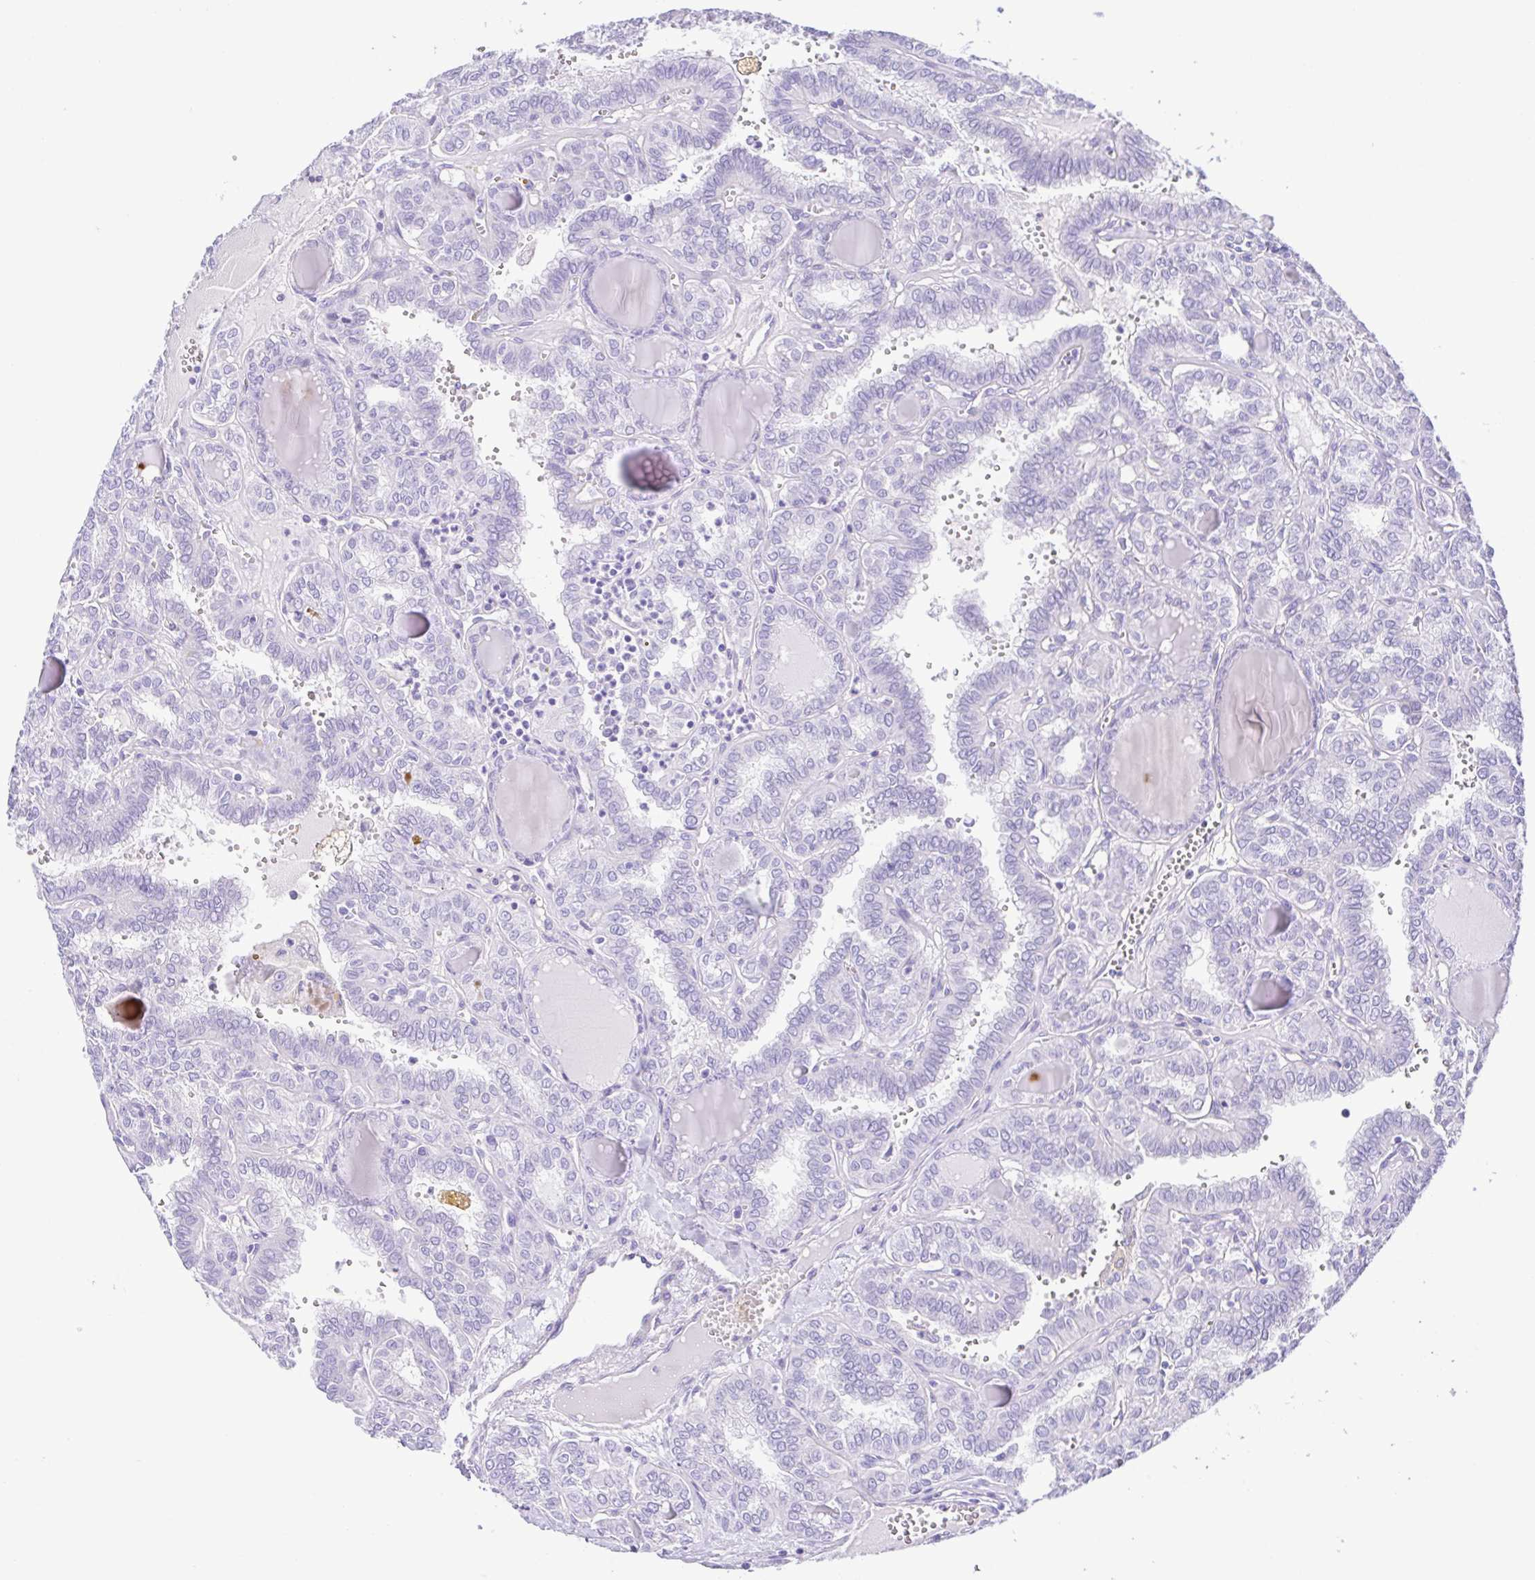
{"staining": {"intensity": "negative", "quantity": "none", "location": "none"}, "tissue": "thyroid cancer", "cell_type": "Tumor cells", "image_type": "cancer", "snomed": [{"axis": "morphology", "description": "Papillary adenocarcinoma, NOS"}, {"axis": "topography", "description": "Thyroid gland"}], "caption": "Tumor cells are negative for brown protein staining in thyroid cancer (papillary adenocarcinoma).", "gene": "CD72", "patient": {"sex": "female", "age": 41}}